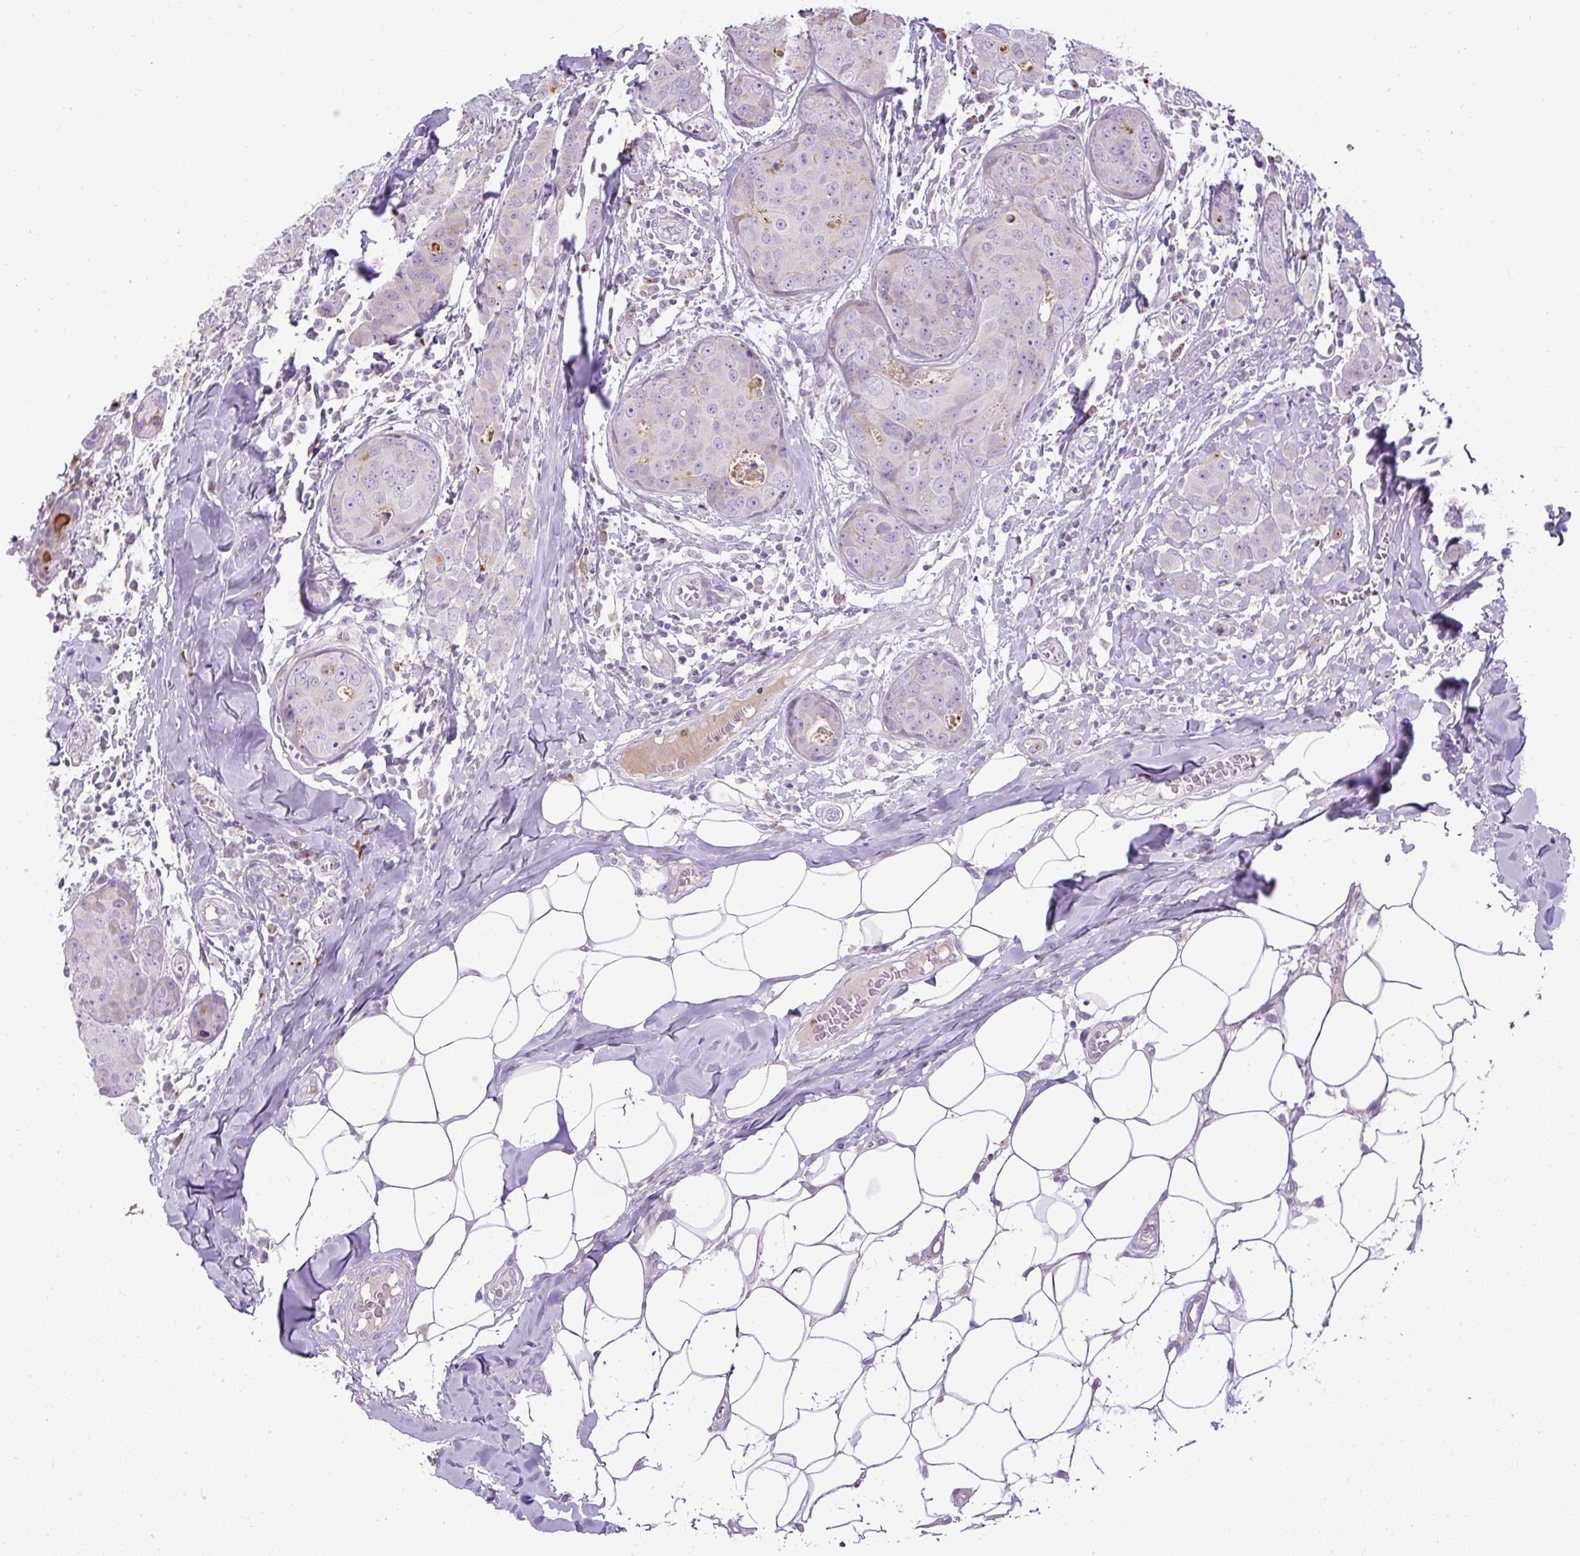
{"staining": {"intensity": "negative", "quantity": "none", "location": "none"}, "tissue": "breast cancer", "cell_type": "Tumor cells", "image_type": "cancer", "snomed": [{"axis": "morphology", "description": "Duct carcinoma"}, {"axis": "topography", "description": "Breast"}], "caption": "A micrograph of human breast cancer (intraductal carcinoma) is negative for staining in tumor cells. (Brightfield microscopy of DAB (3,3'-diaminobenzidine) immunohistochemistry at high magnification).", "gene": "CFAP47", "patient": {"sex": "female", "age": 43}}